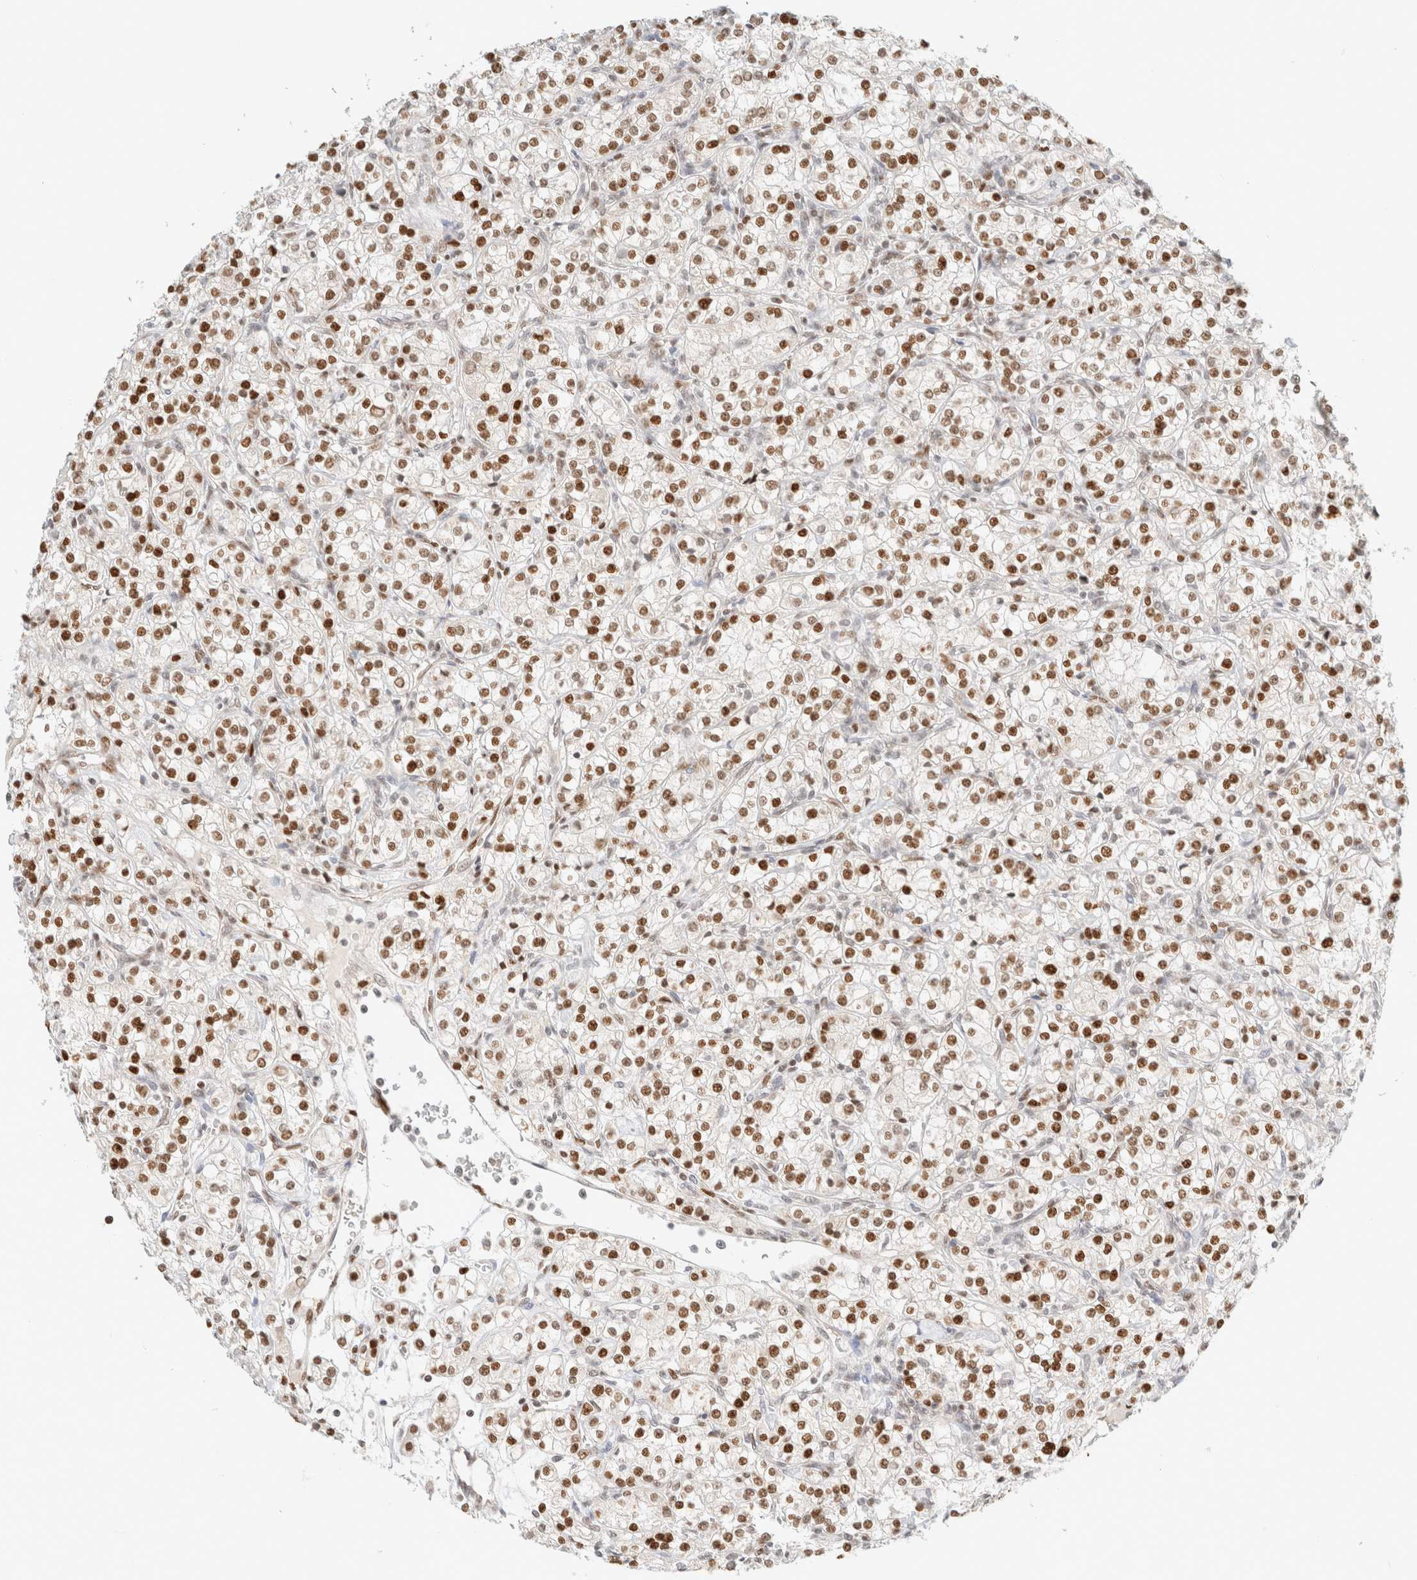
{"staining": {"intensity": "strong", "quantity": ">75%", "location": "nuclear"}, "tissue": "renal cancer", "cell_type": "Tumor cells", "image_type": "cancer", "snomed": [{"axis": "morphology", "description": "Adenocarcinoma, NOS"}, {"axis": "topography", "description": "Kidney"}], "caption": "Protein staining exhibits strong nuclear expression in approximately >75% of tumor cells in adenocarcinoma (renal). Immunohistochemistry stains the protein in brown and the nuclei are stained blue.", "gene": "DDB2", "patient": {"sex": "male", "age": 77}}